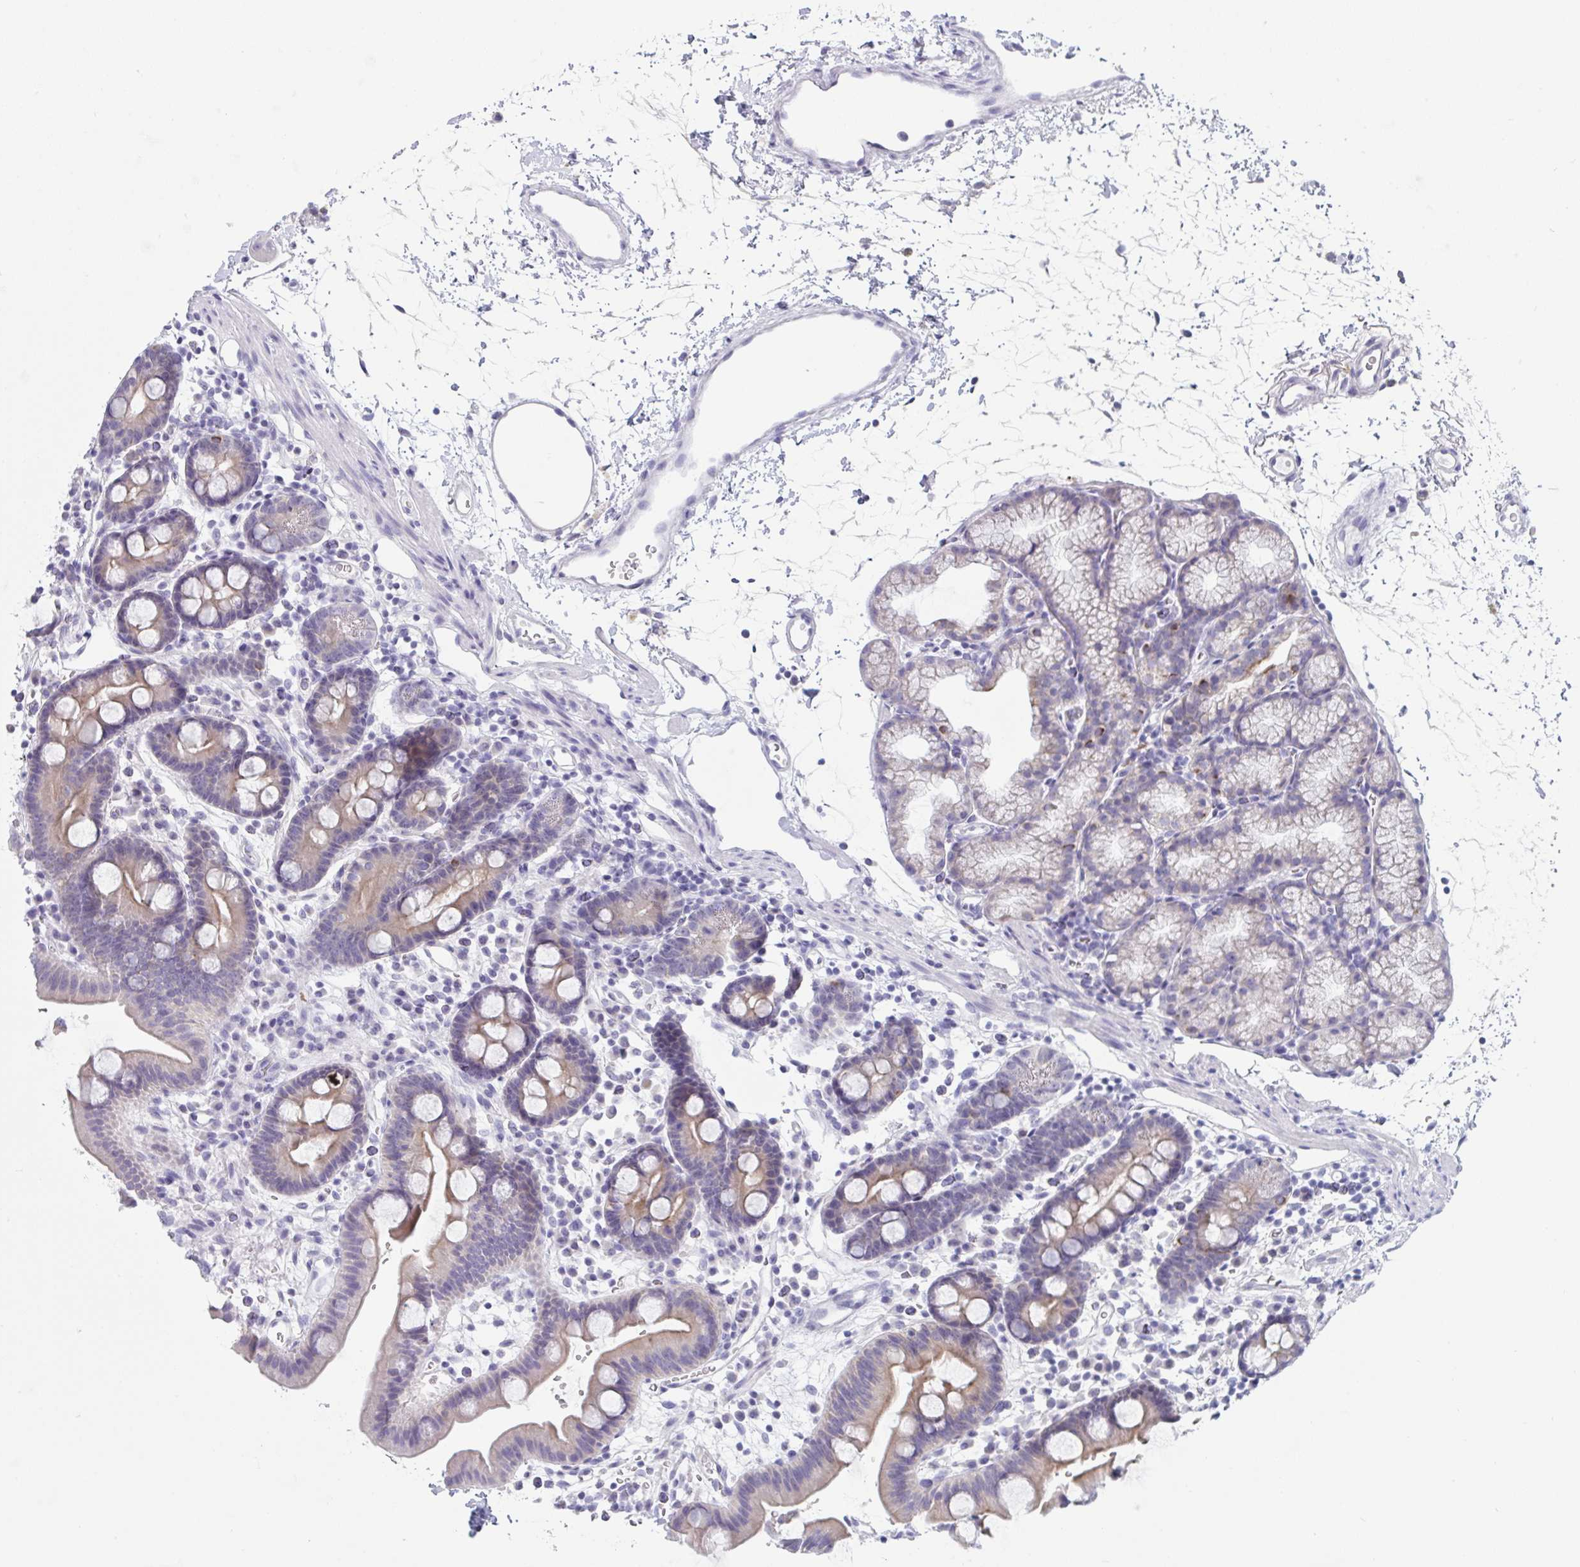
{"staining": {"intensity": "weak", "quantity": "<25%", "location": "cytoplasmic/membranous"}, "tissue": "duodenum", "cell_type": "Glandular cells", "image_type": "normal", "snomed": [{"axis": "morphology", "description": "Normal tissue, NOS"}, {"axis": "topography", "description": "Duodenum"}], "caption": "Immunohistochemistry (IHC) histopathology image of normal duodenum: duodenum stained with DAB (3,3'-diaminobenzidine) reveals no significant protein staining in glandular cells. Nuclei are stained in blue.", "gene": "TENT5D", "patient": {"sex": "male", "age": 59}}